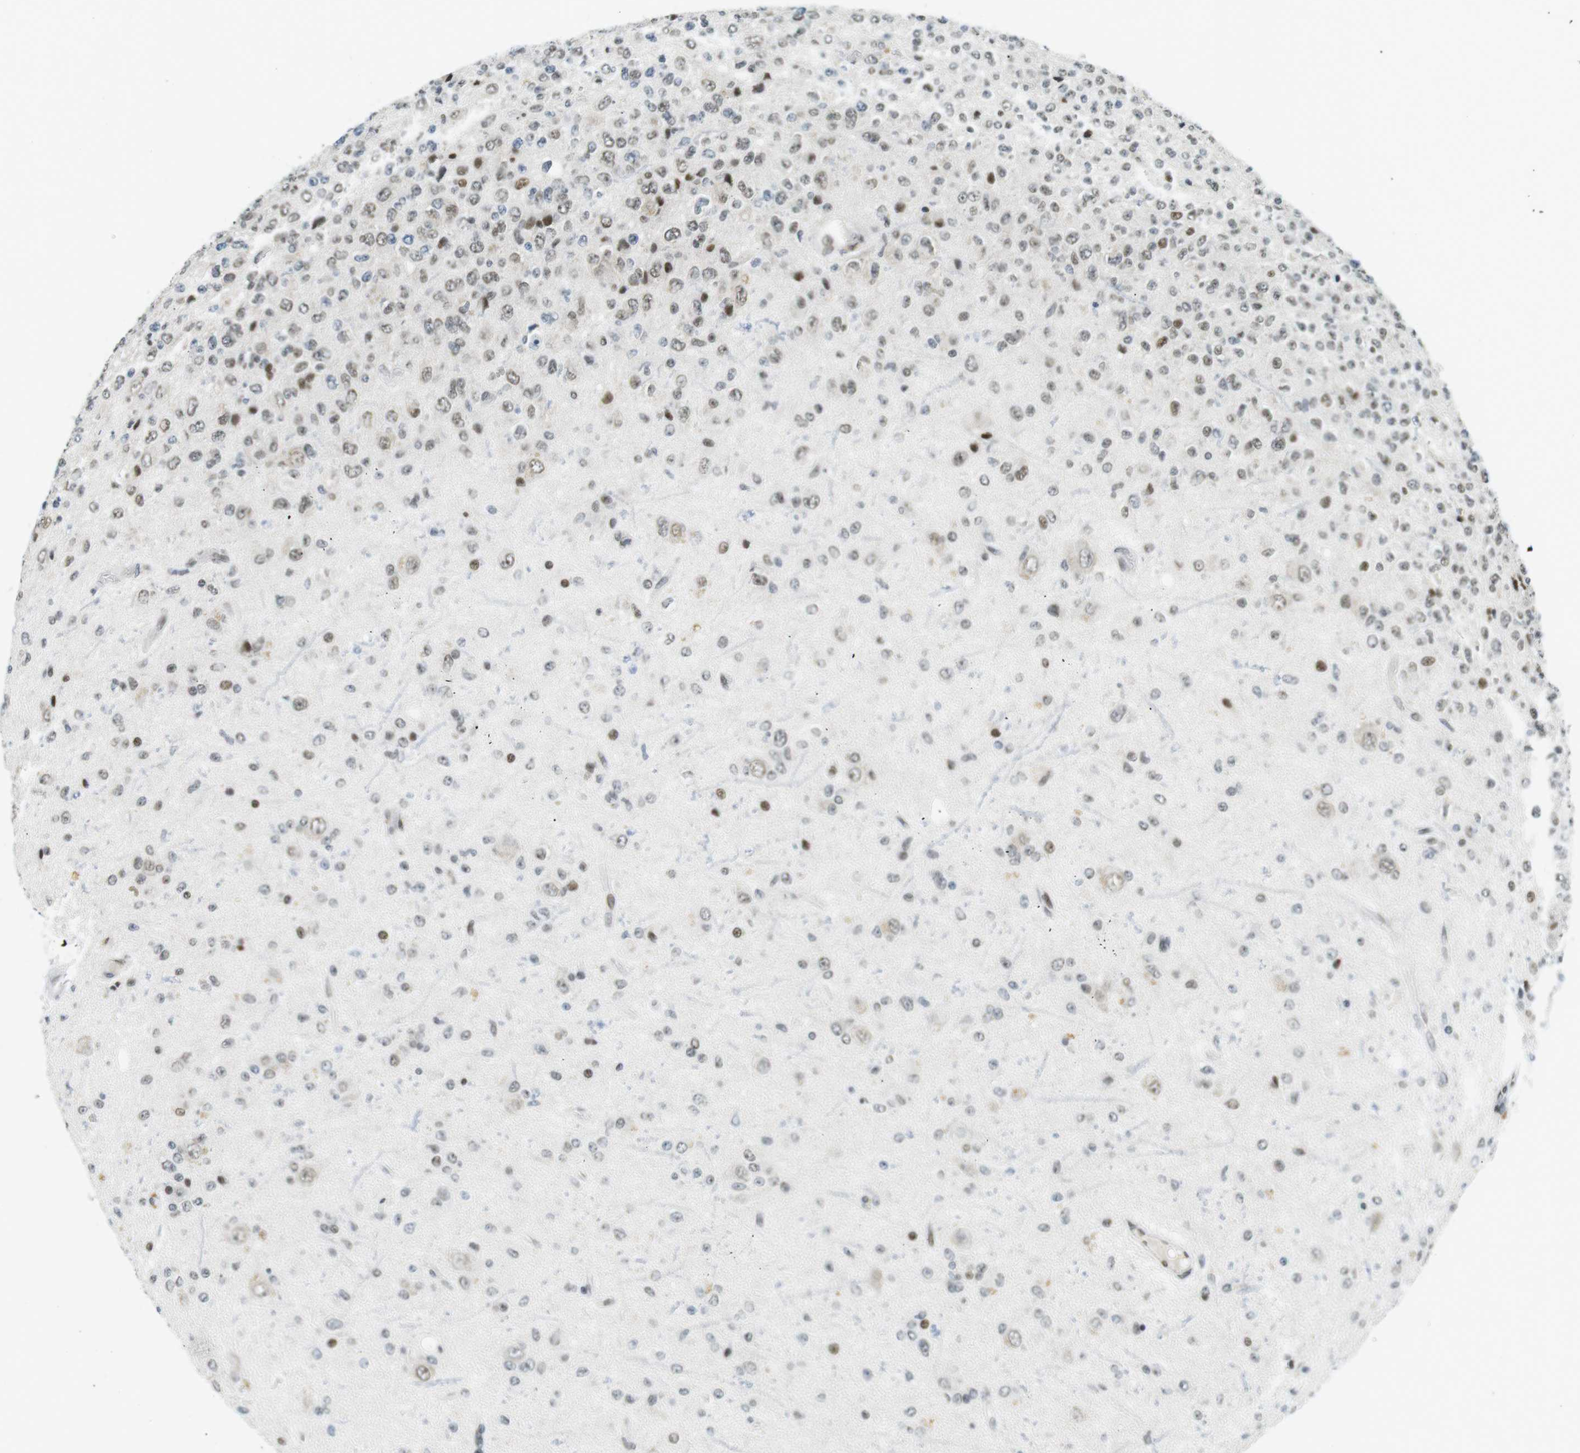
{"staining": {"intensity": "moderate", "quantity": "<25%", "location": "nuclear"}, "tissue": "glioma", "cell_type": "Tumor cells", "image_type": "cancer", "snomed": [{"axis": "morphology", "description": "Glioma, malignant, High grade"}, {"axis": "topography", "description": "pancreas cauda"}], "caption": "A brown stain shows moderate nuclear positivity of a protein in human glioma tumor cells.", "gene": "CDC27", "patient": {"sex": "male", "age": 60}}